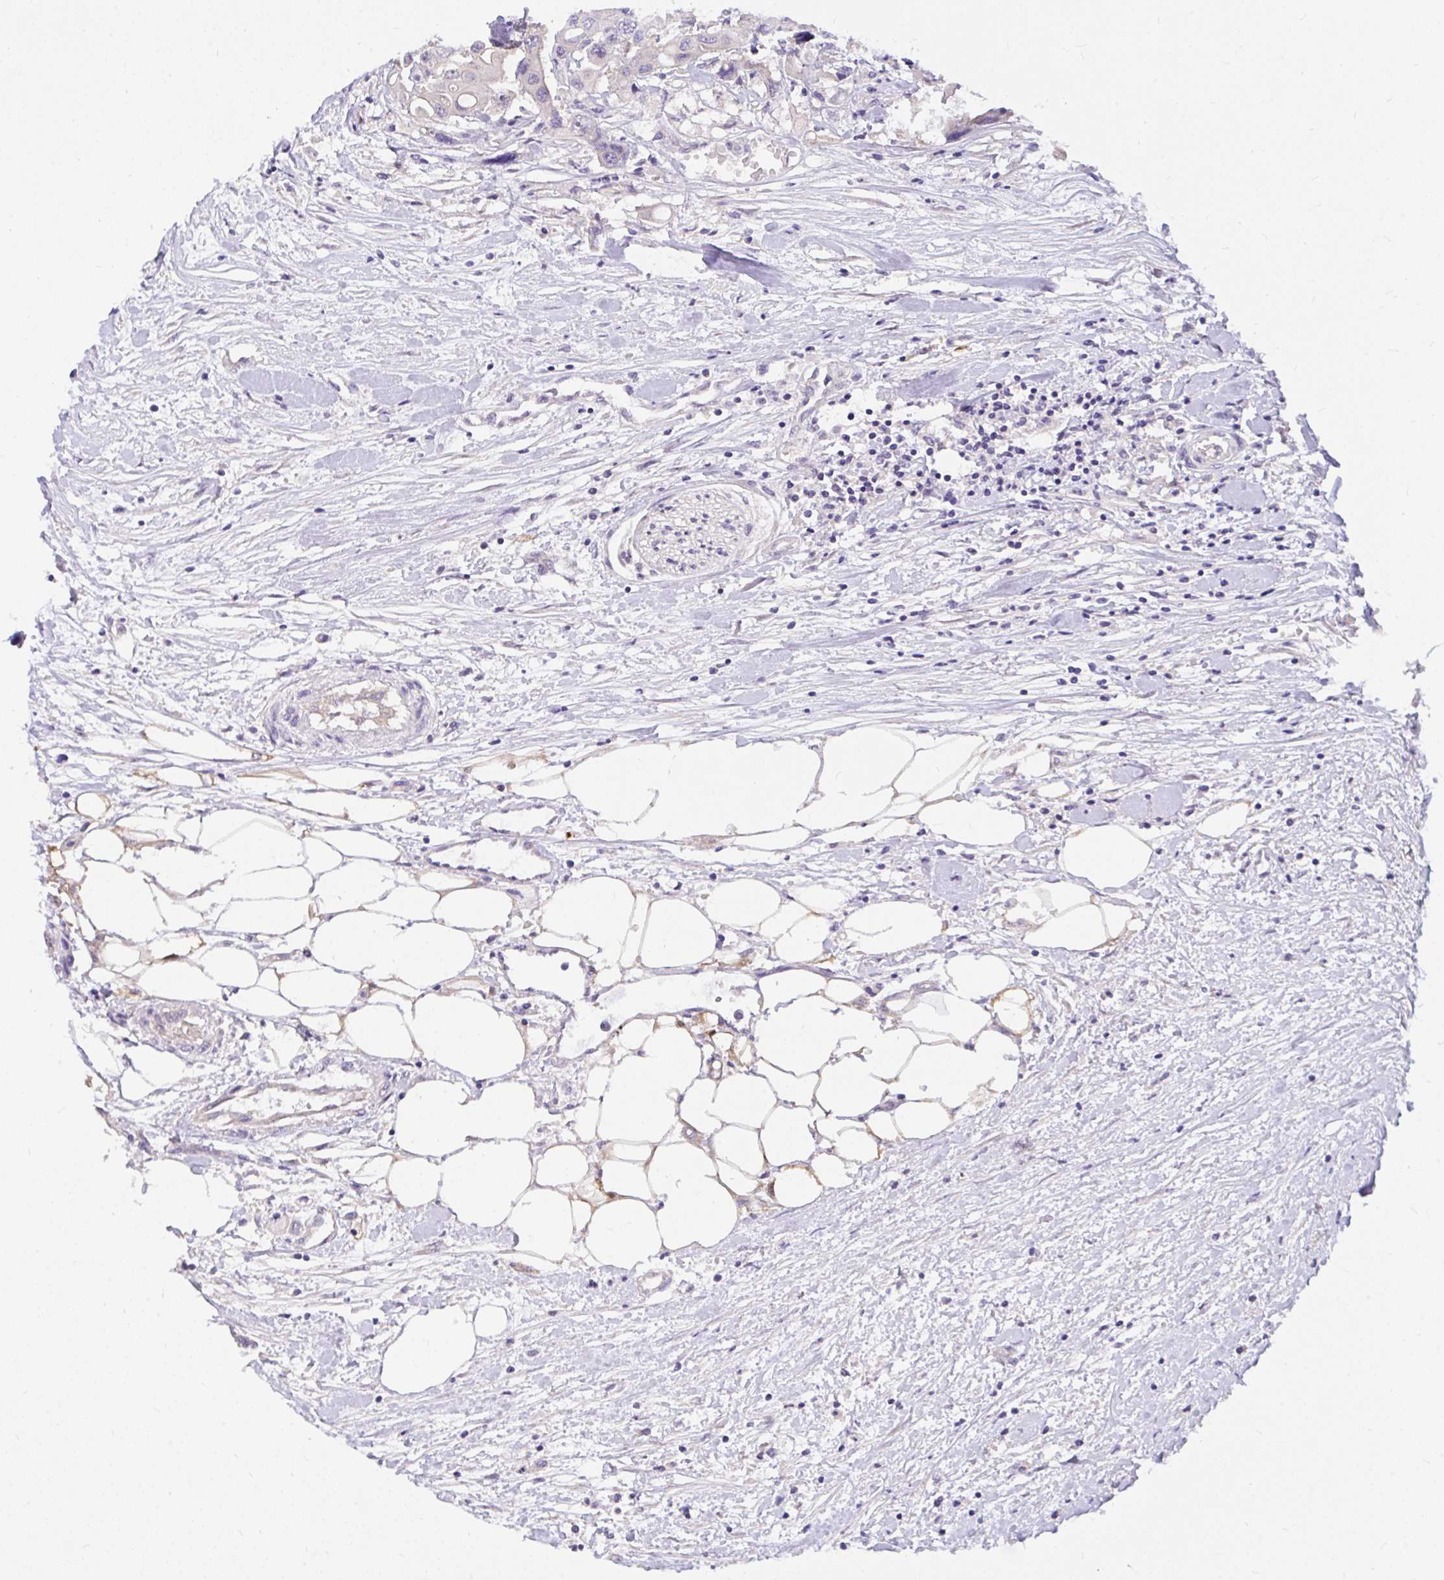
{"staining": {"intensity": "negative", "quantity": "none", "location": "none"}, "tissue": "colorectal cancer", "cell_type": "Tumor cells", "image_type": "cancer", "snomed": [{"axis": "morphology", "description": "Adenocarcinoma, NOS"}, {"axis": "topography", "description": "Colon"}], "caption": "This is an immunohistochemistry photomicrograph of colorectal cancer. There is no expression in tumor cells.", "gene": "TLN2", "patient": {"sex": "male", "age": 77}}